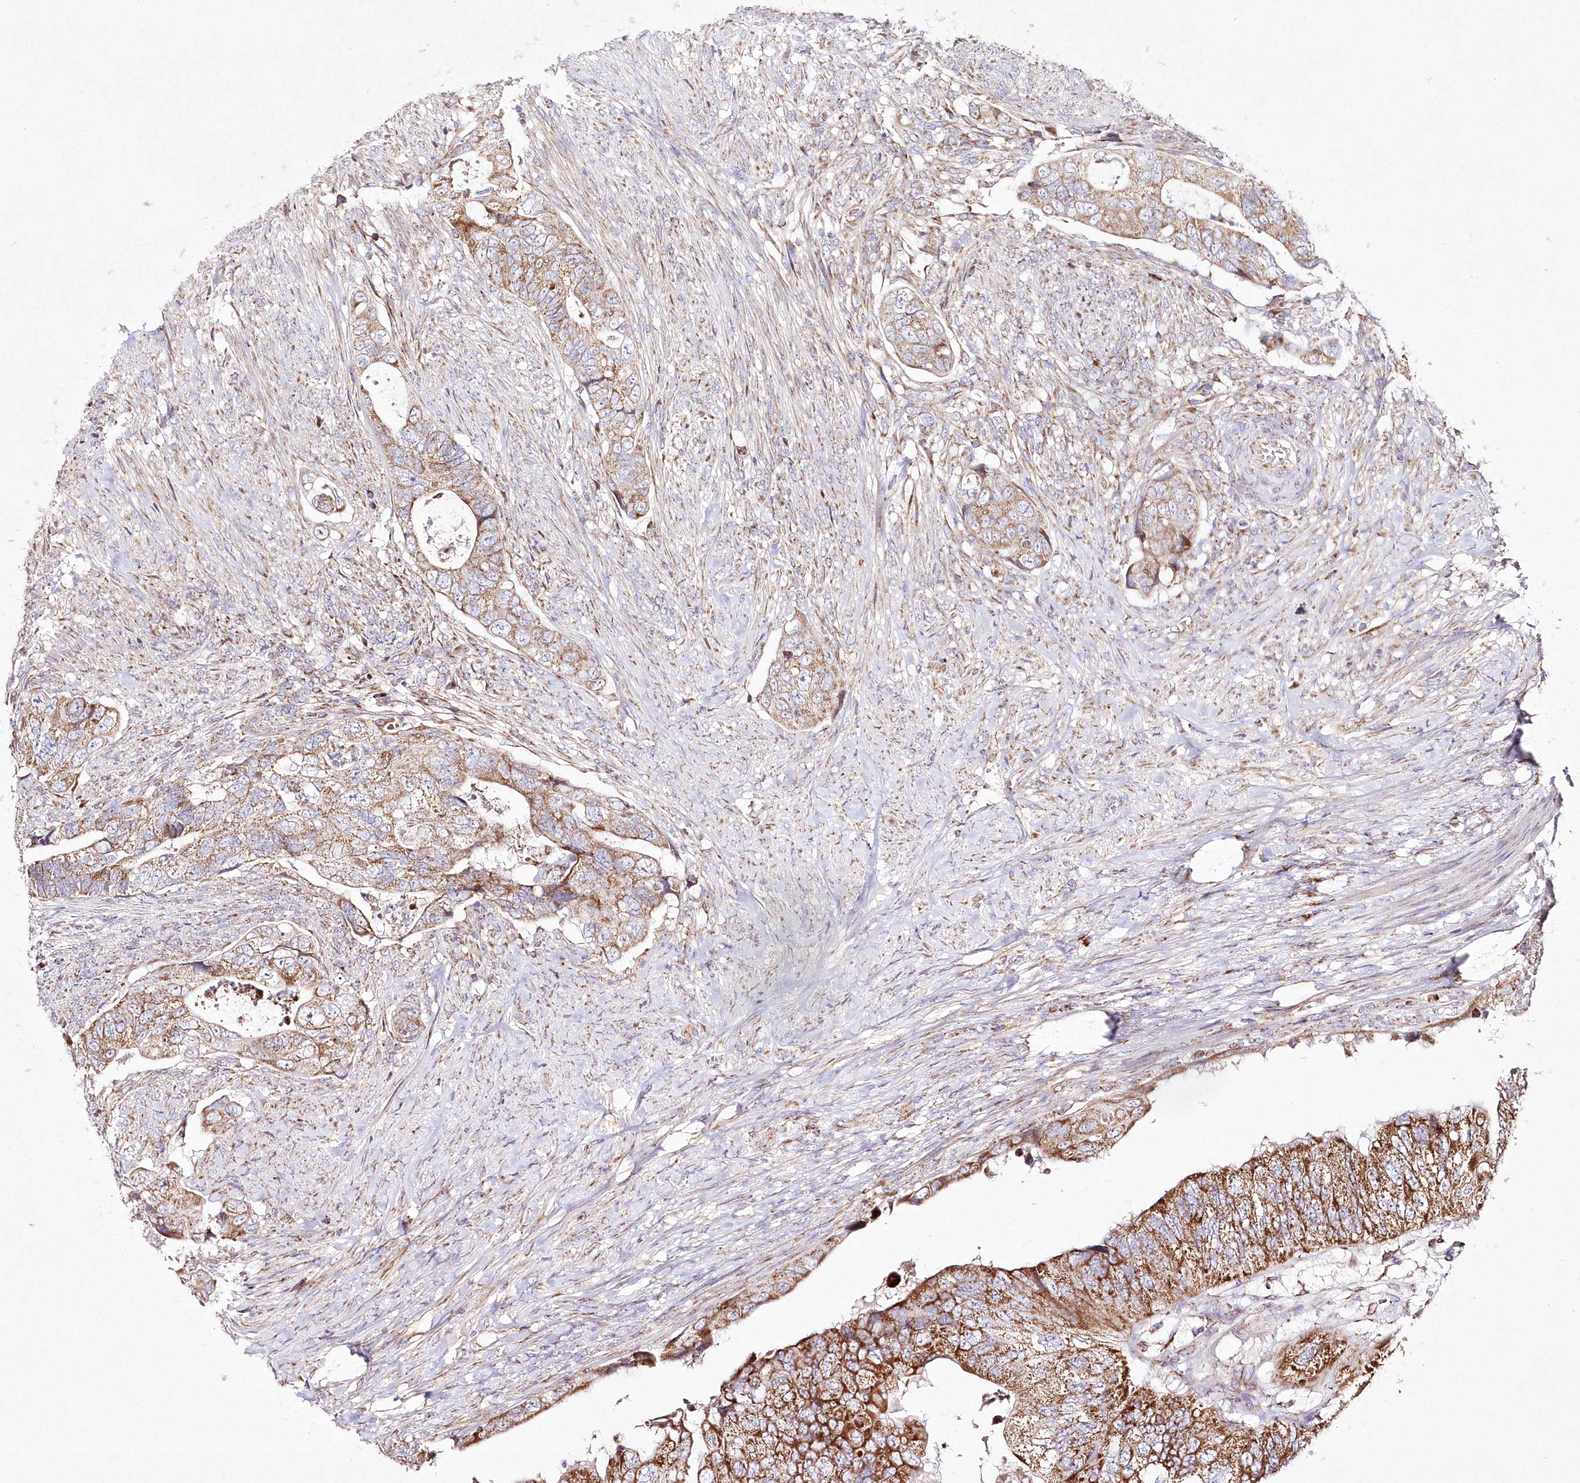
{"staining": {"intensity": "moderate", "quantity": ">75%", "location": "cytoplasmic/membranous"}, "tissue": "colorectal cancer", "cell_type": "Tumor cells", "image_type": "cancer", "snomed": [{"axis": "morphology", "description": "Adenocarcinoma, NOS"}, {"axis": "topography", "description": "Rectum"}], "caption": "Immunohistochemistry (IHC) micrograph of neoplastic tissue: human colorectal cancer (adenocarcinoma) stained using immunohistochemistry (IHC) exhibits medium levels of moderate protein expression localized specifically in the cytoplasmic/membranous of tumor cells, appearing as a cytoplasmic/membranous brown color.", "gene": "DNA2", "patient": {"sex": "male", "age": 63}}